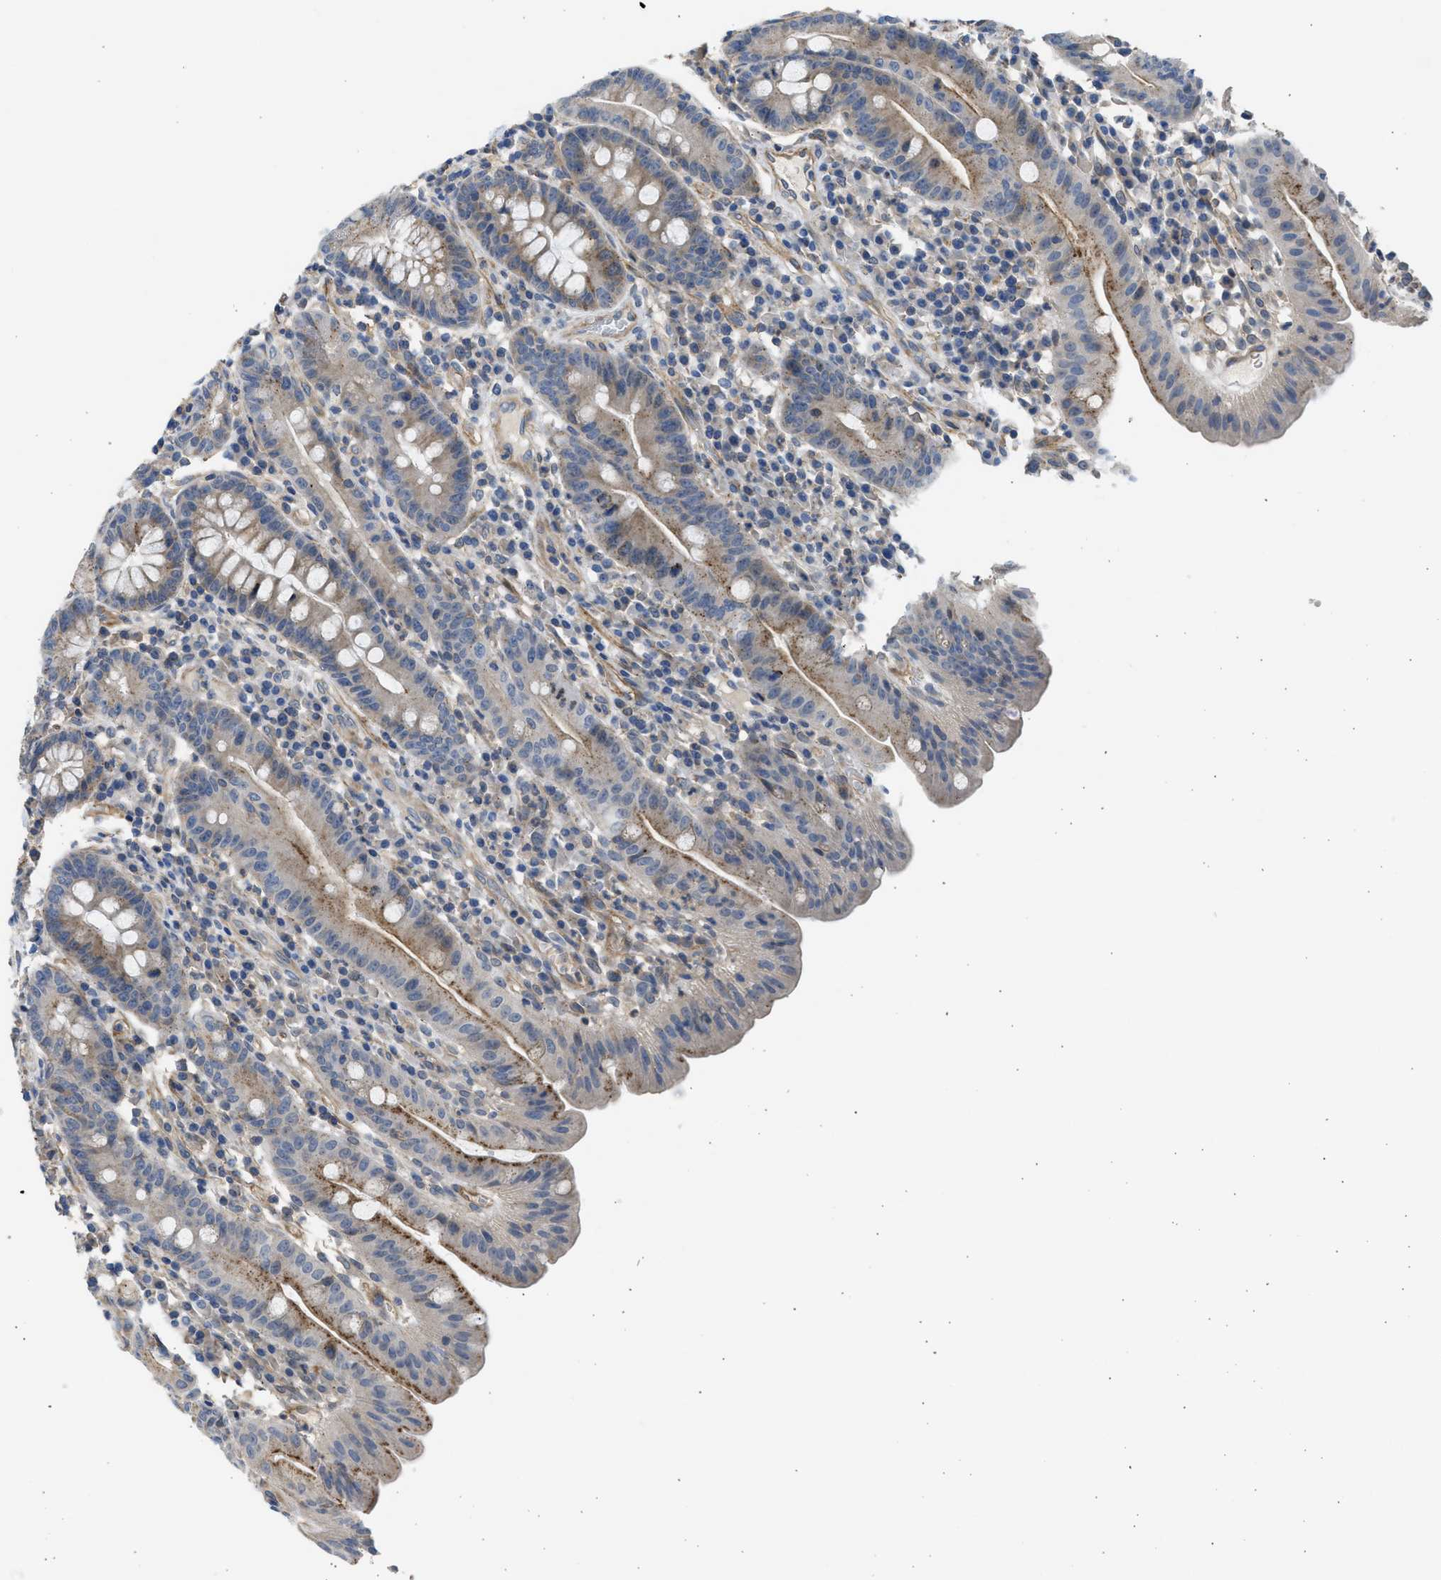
{"staining": {"intensity": "moderate", "quantity": ">75%", "location": "cytoplasmic/membranous"}, "tissue": "duodenum", "cell_type": "Glandular cells", "image_type": "normal", "snomed": [{"axis": "morphology", "description": "Normal tissue, NOS"}, {"axis": "topography", "description": "Duodenum"}], "caption": "A brown stain highlights moderate cytoplasmic/membranous expression of a protein in glandular cells of unremarkable human duodenum.", "gene": "PCNX3", "patient": {"sex": "male", "age": 50}}